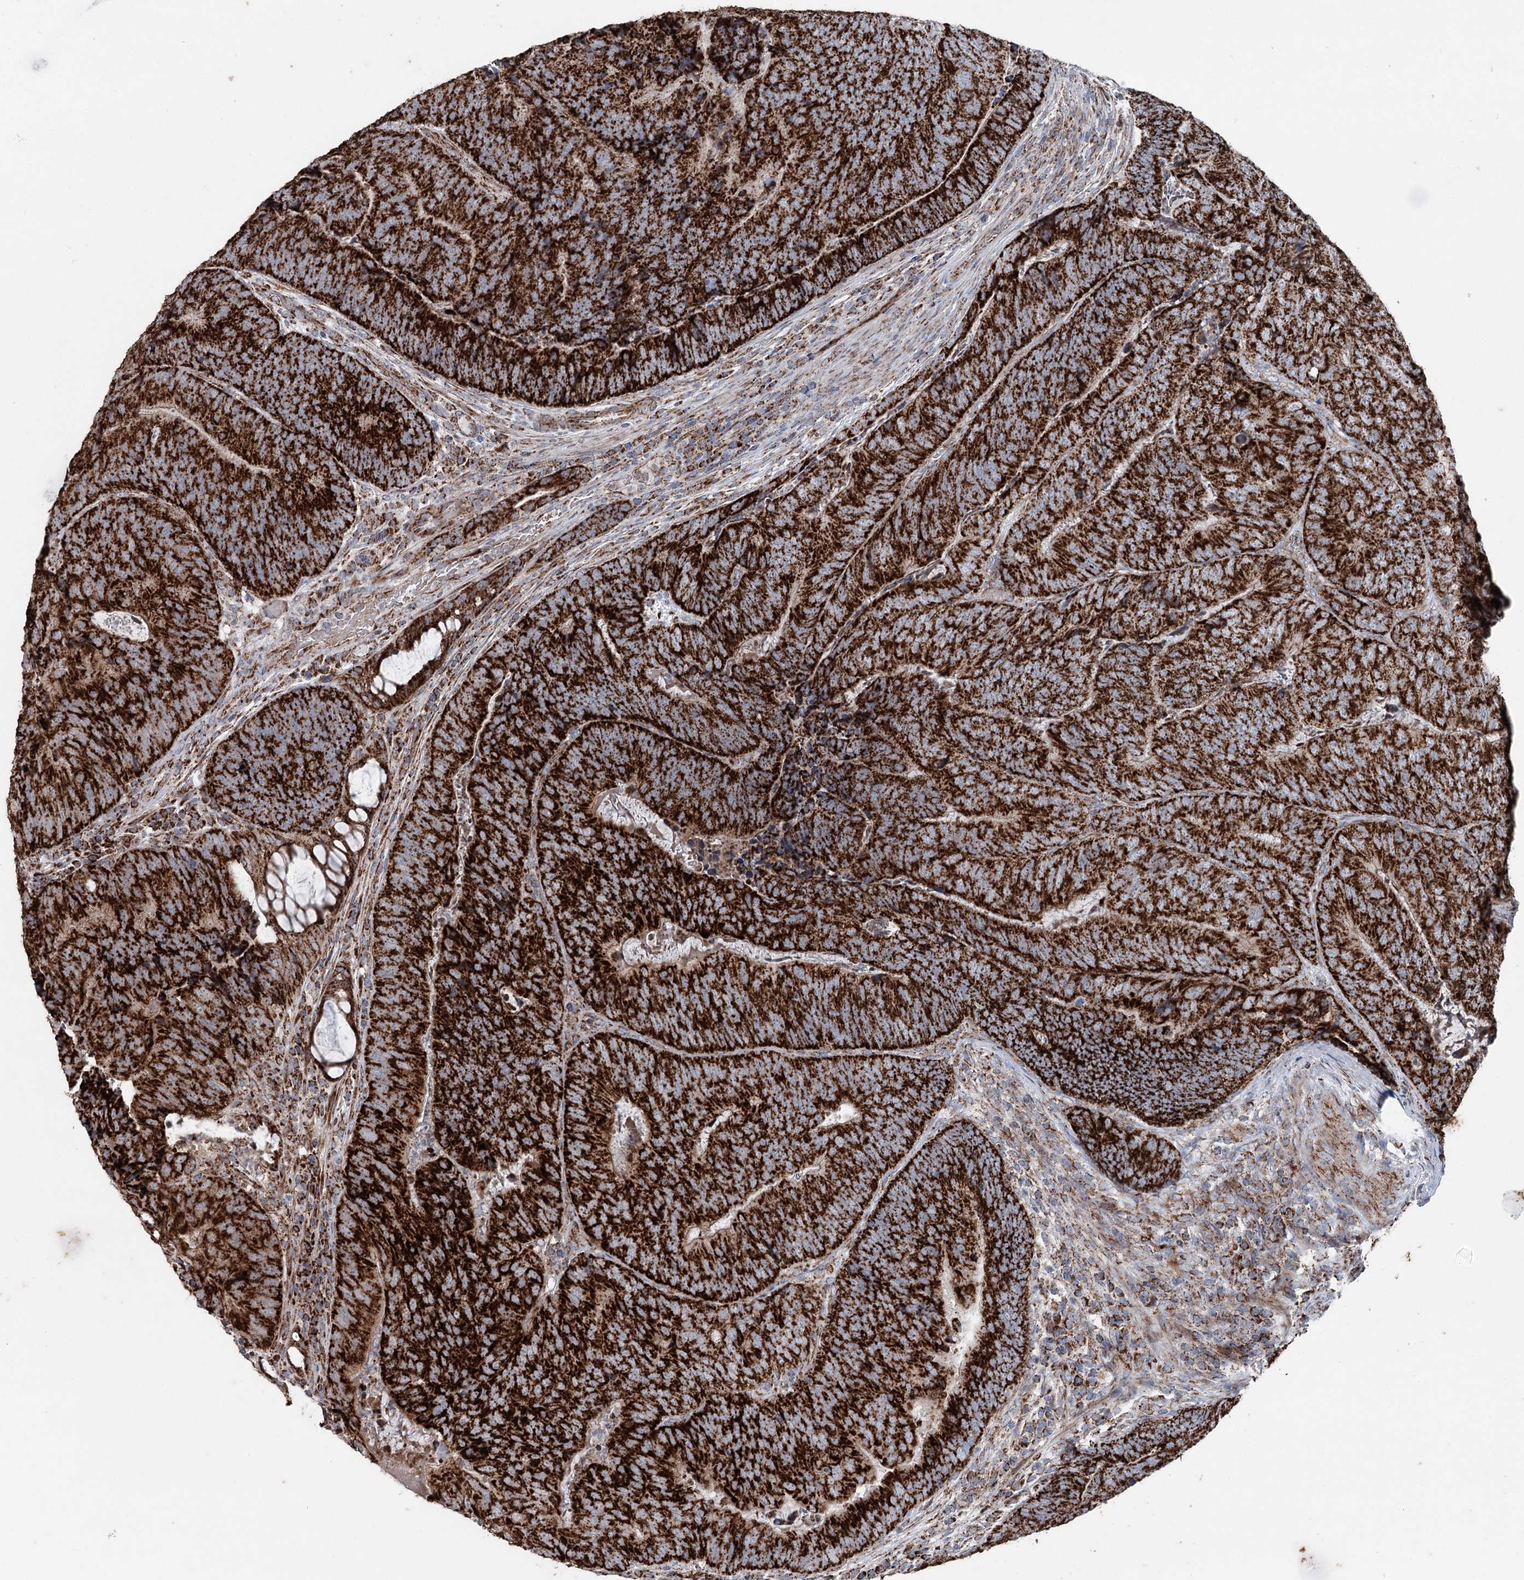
{"staining": {"intensity": "strong", "quantity": ">75%", "location": "cytoplasmic/membranous"}, "tissue": "colorectal cancer", "cell_type": "Tumor cells", "image_type": "cancer", "snomed": [{"axis": "morphology", "description": "Adenocarcinoma, NOS"}, {"axis": "topography", "description": "Colon"}], "caption": "Adenocarcinoma (colorectal) was stained to show a protein in brown. There is high levels of strong cytoplasmic/membranous positivity in about >75% of tumor cells.", "gene": "UCN3", "patient": {"sex": "female", "age": 67}}